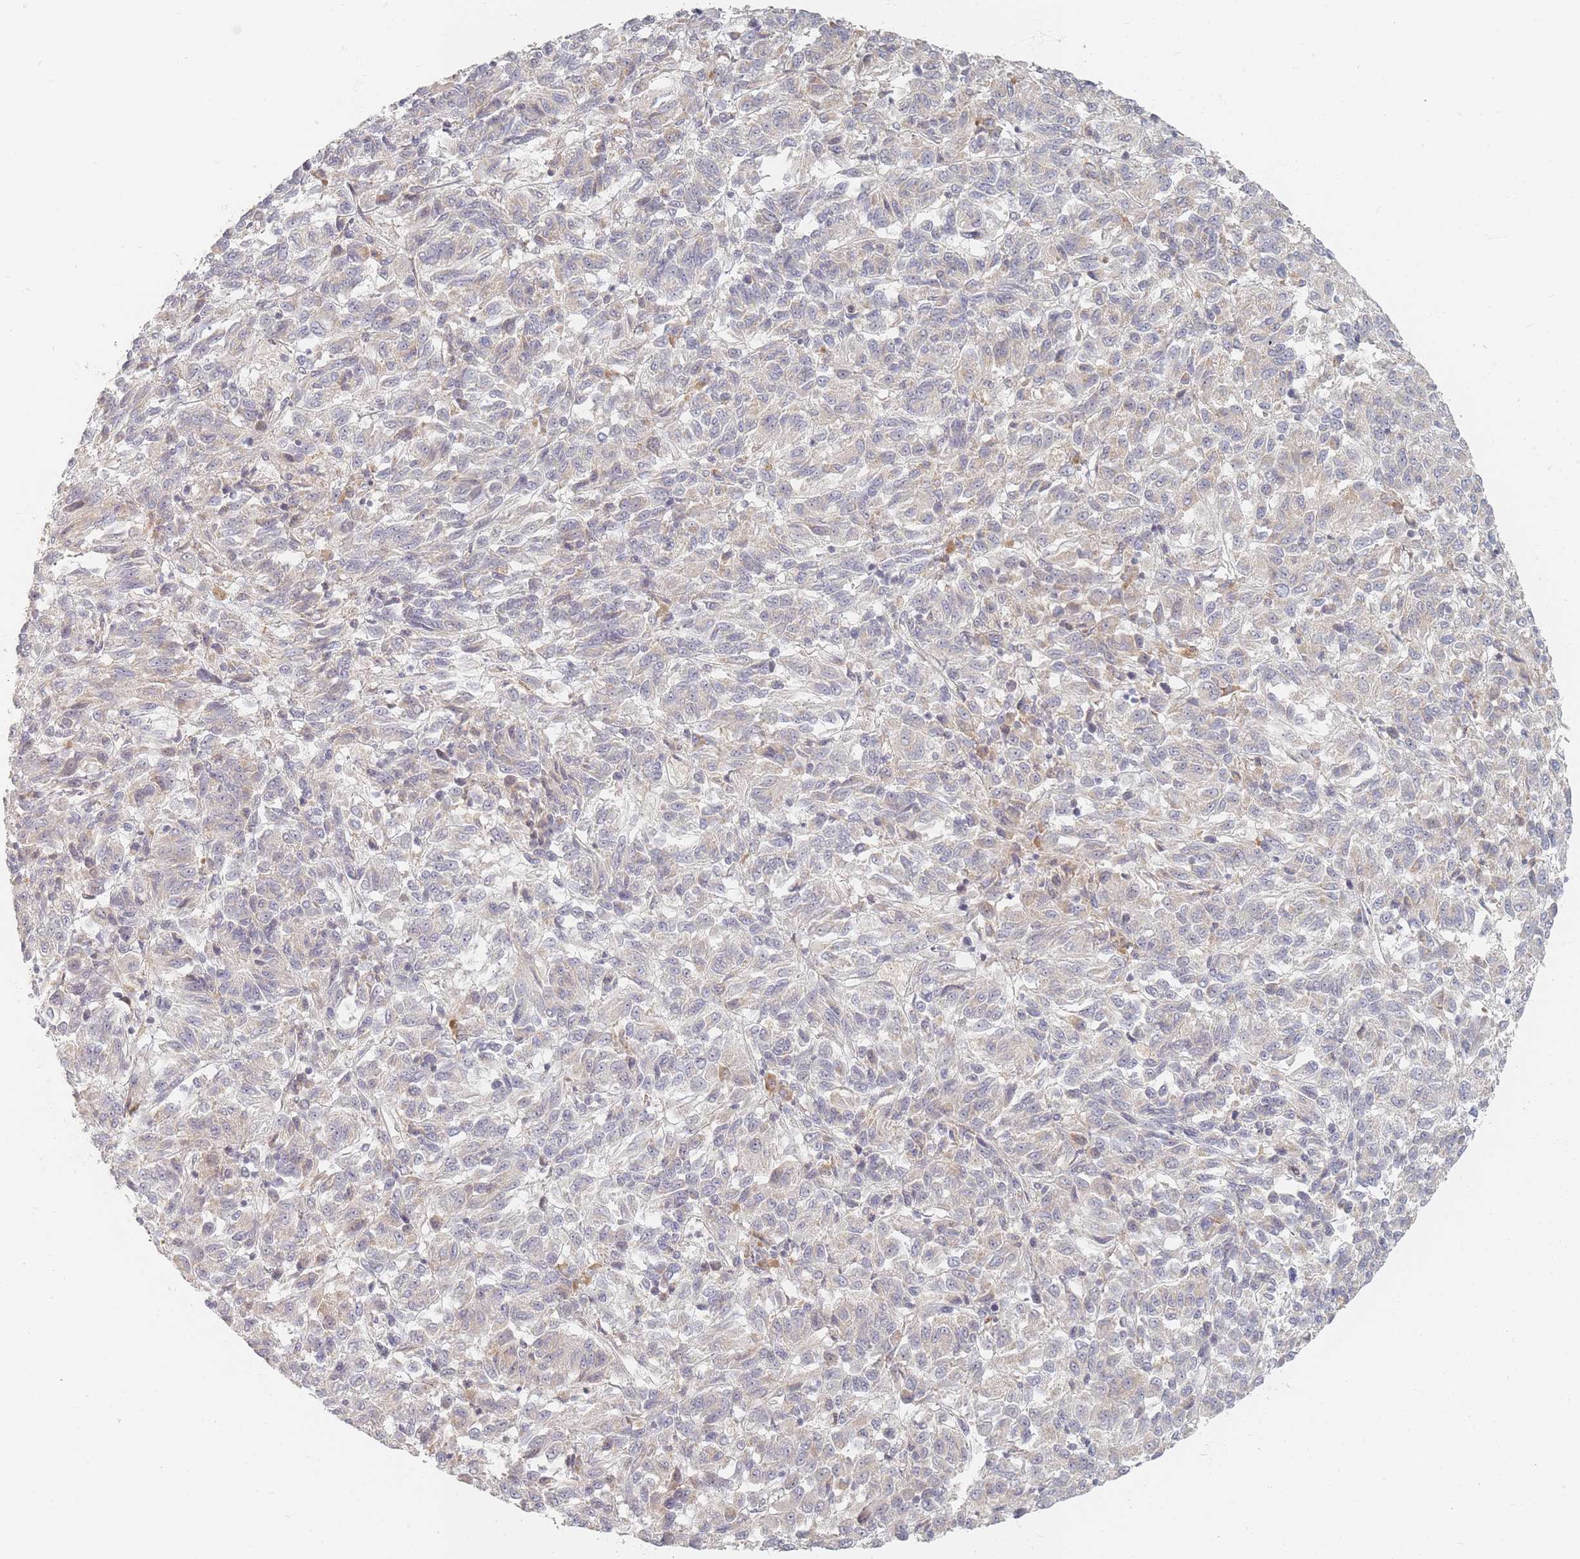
{"staining": {"intensity": "negative", "quantity": "none", "location": "none"}, "tissue": "melanoma", "cell_type": "Tumor cells", "image_type": "cancer", "snomed": [{"axis": "morphology", "description": "Malignant melanoma, Metastatic site"}, {"axis": "topography", "description": "Lung"}], "caption": "A high-resolution micrograph shows IHC staining of melanoma, which reveals no significant positivity in tumor cells.", "gene": "ZKSCAN7", "patient": {"sex": "male", "age": 64}}